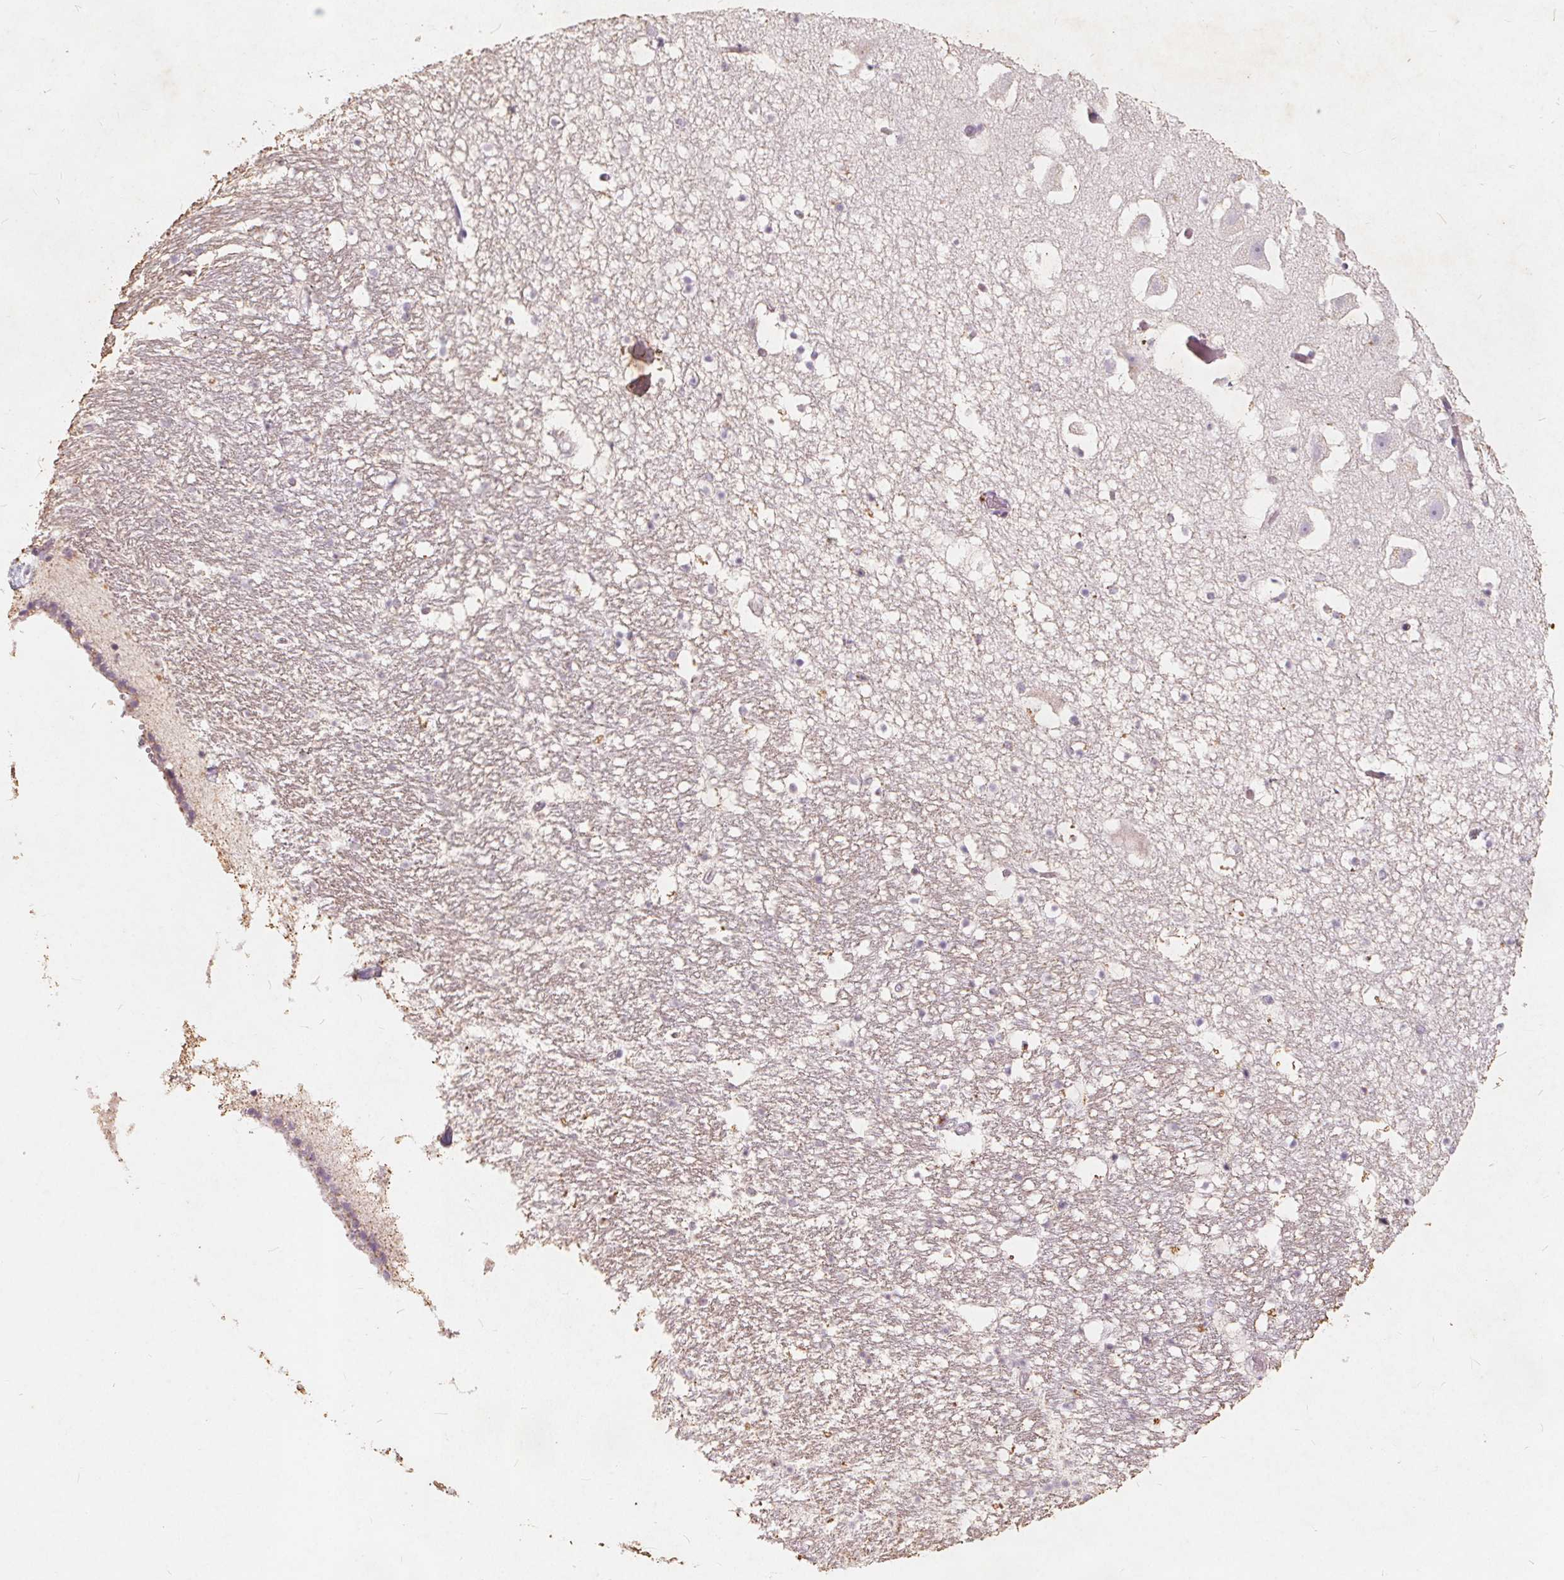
{"staining": {"intensity": "negative", "quantity": "none", "location": "none"}, "tissue": "hippocampus", "cell_type": "Glial cells", "image_type": "normal", "snomed": [{"axis": "morphology", "description": "Normal tissue, NOS"}, {"axis": "topography", "description": "Hippocampus"}], "caption": "Immunohistochemistry image of benign hippocampus: hippocampus stained with DAB (3,3'-diaminobenzidine) shows no significant protein expression in glial cells.", "gene": "C19orf84", "patient": {"sex": "male", "age": 26}}